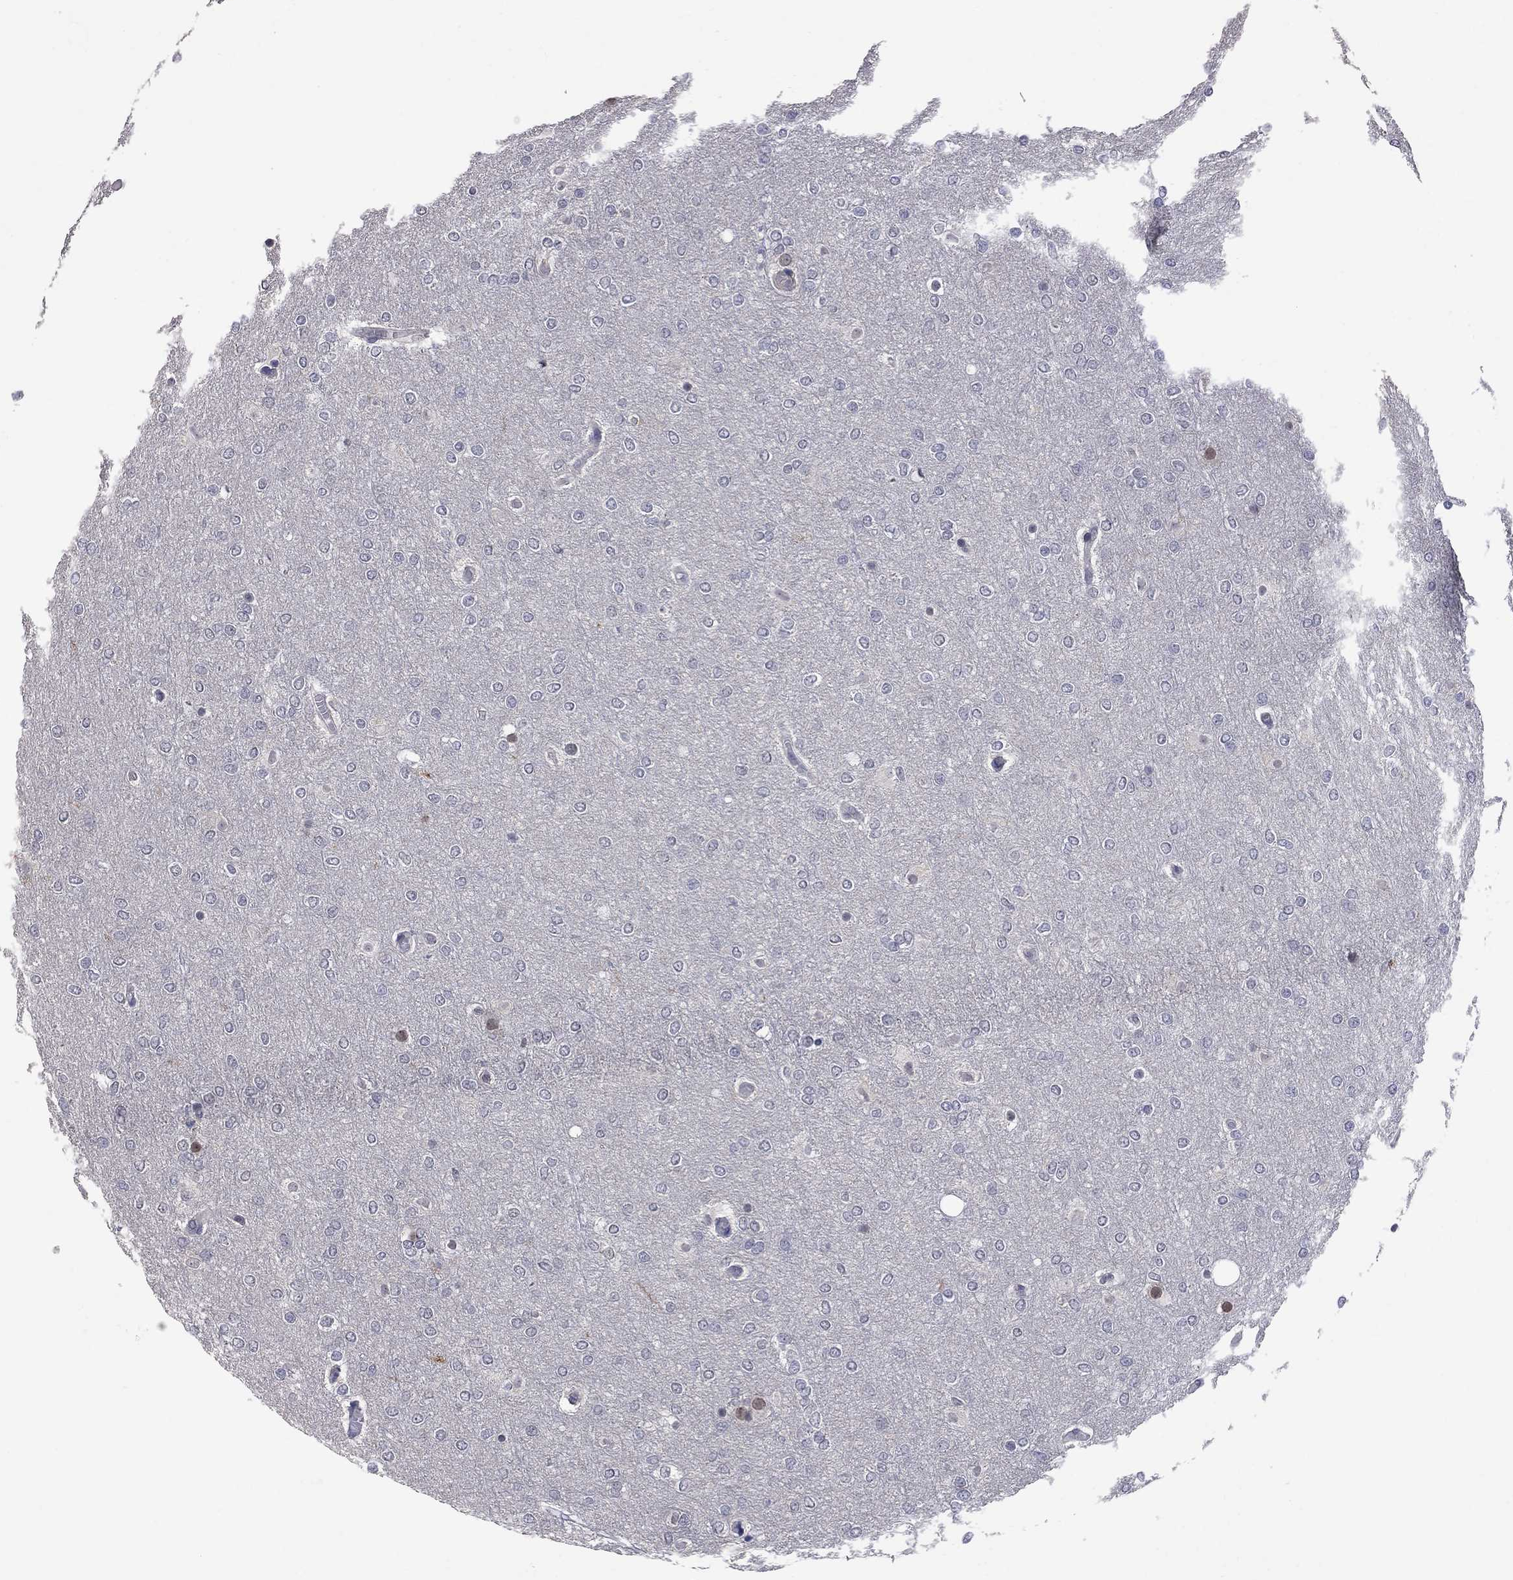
{"staining": {"intensity": "negative", "quantity": "none", "location": "none"}, "tissue": "glioma", "cell_type": "Tumor cells", "image_type": "cancer", "snomed": [{"axis": "morphology", "description": "Glioma, malignant, High grade"}, {"axis": "topography", "description": "Brain"}], "caption": "An image of human glioma is negative for staining in tumor cells.", "gene": "FABP12", "patient": {"sex": "female", "age": 61}}